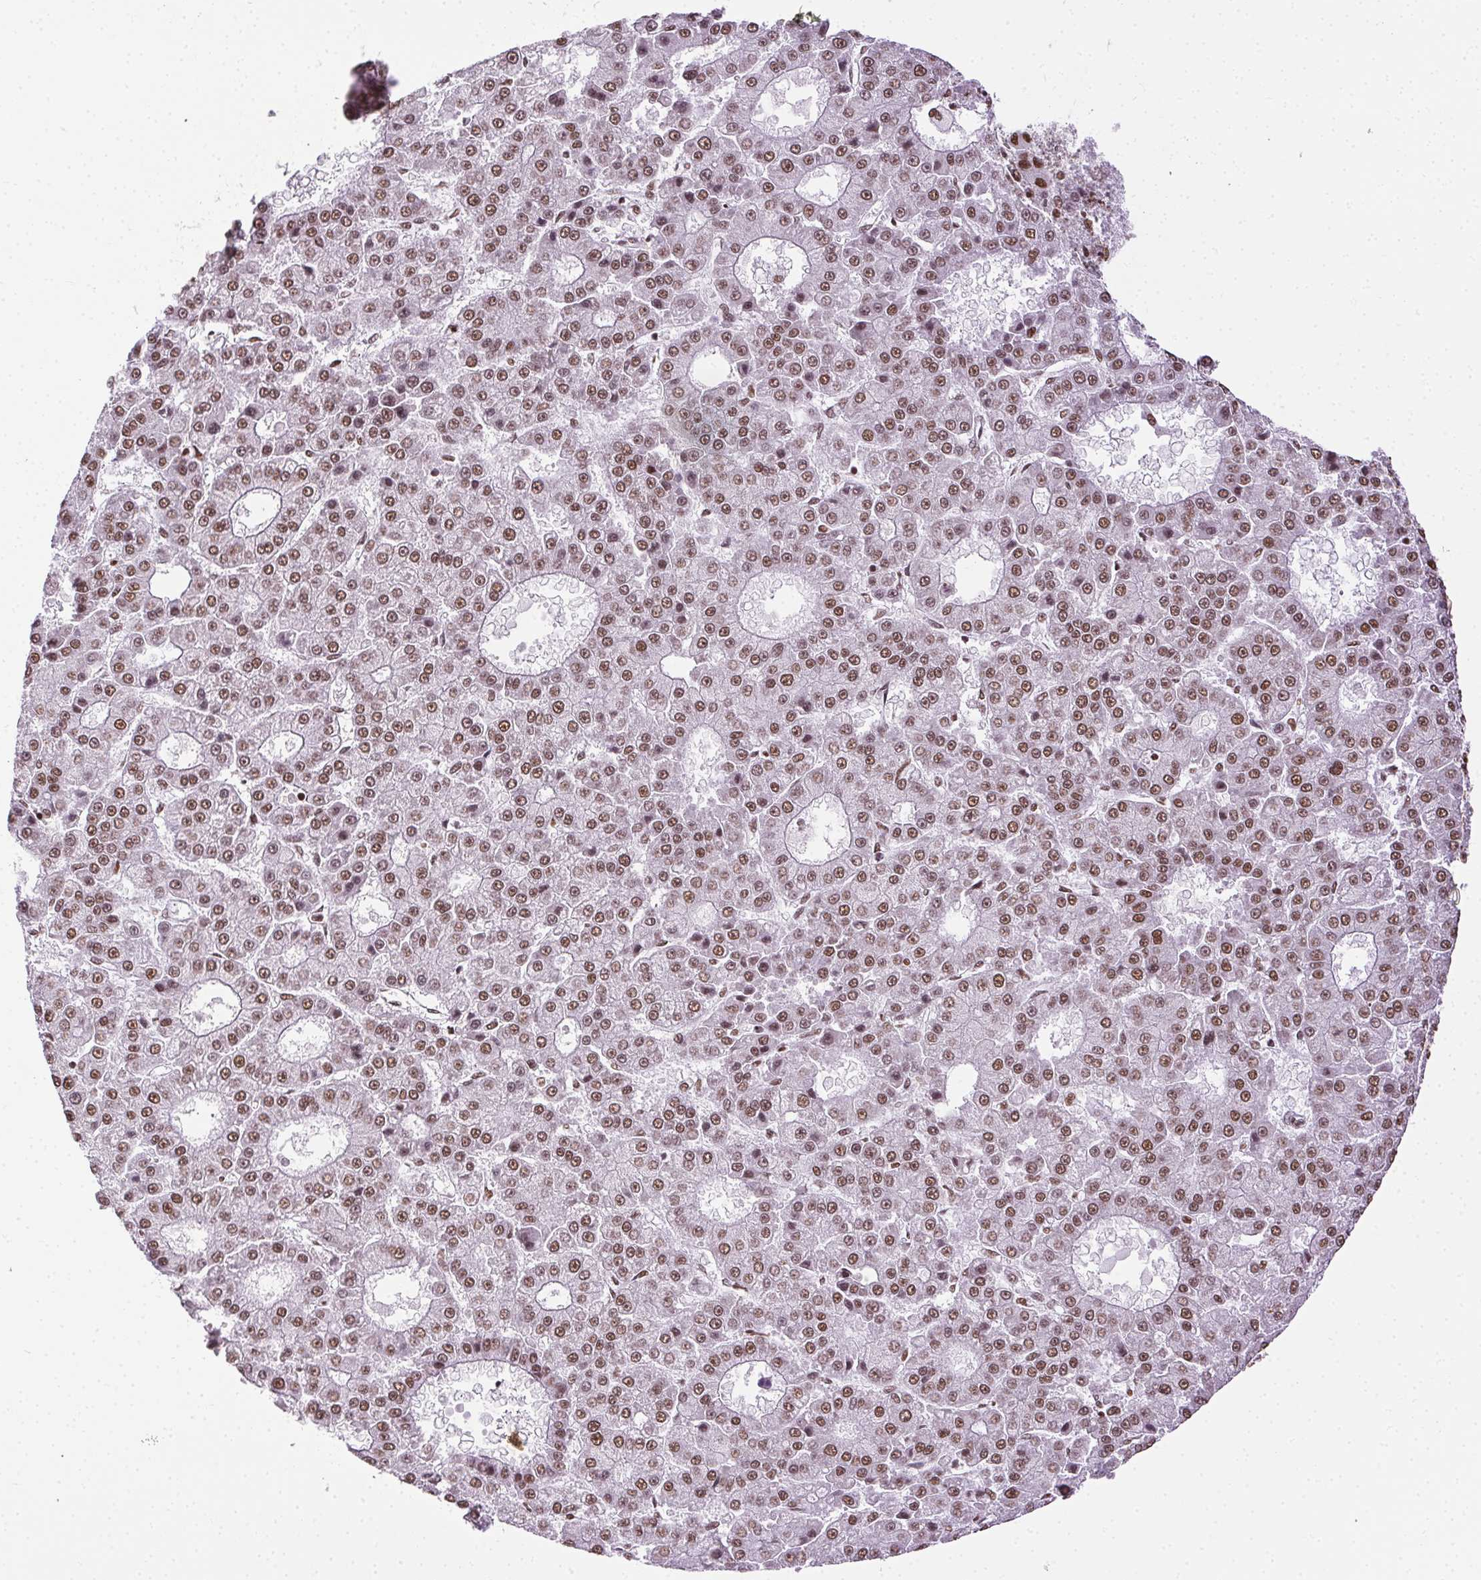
{"staining": {"intensity": "moderate", "quantity": ">75%", "location": "nuclear"}, "tissue": "liver cancer", "cell_type": "Tumor cells", "image_type": "cancer", "snomed": [{"axis": "morphology", "description": "Carcinoma, Hepatocellular, NOS"}, {"axis": "topography", "description": "Liver"}], "caption": "Approximately >75% of tumor cells in hepatocellular carcinoma (liver) exhibit moderate nuclear protein positivity as visualized by brown immunohistochemical staining.", "gene": "TRA2B", "patient": {"sex": "male", "age": 70}}